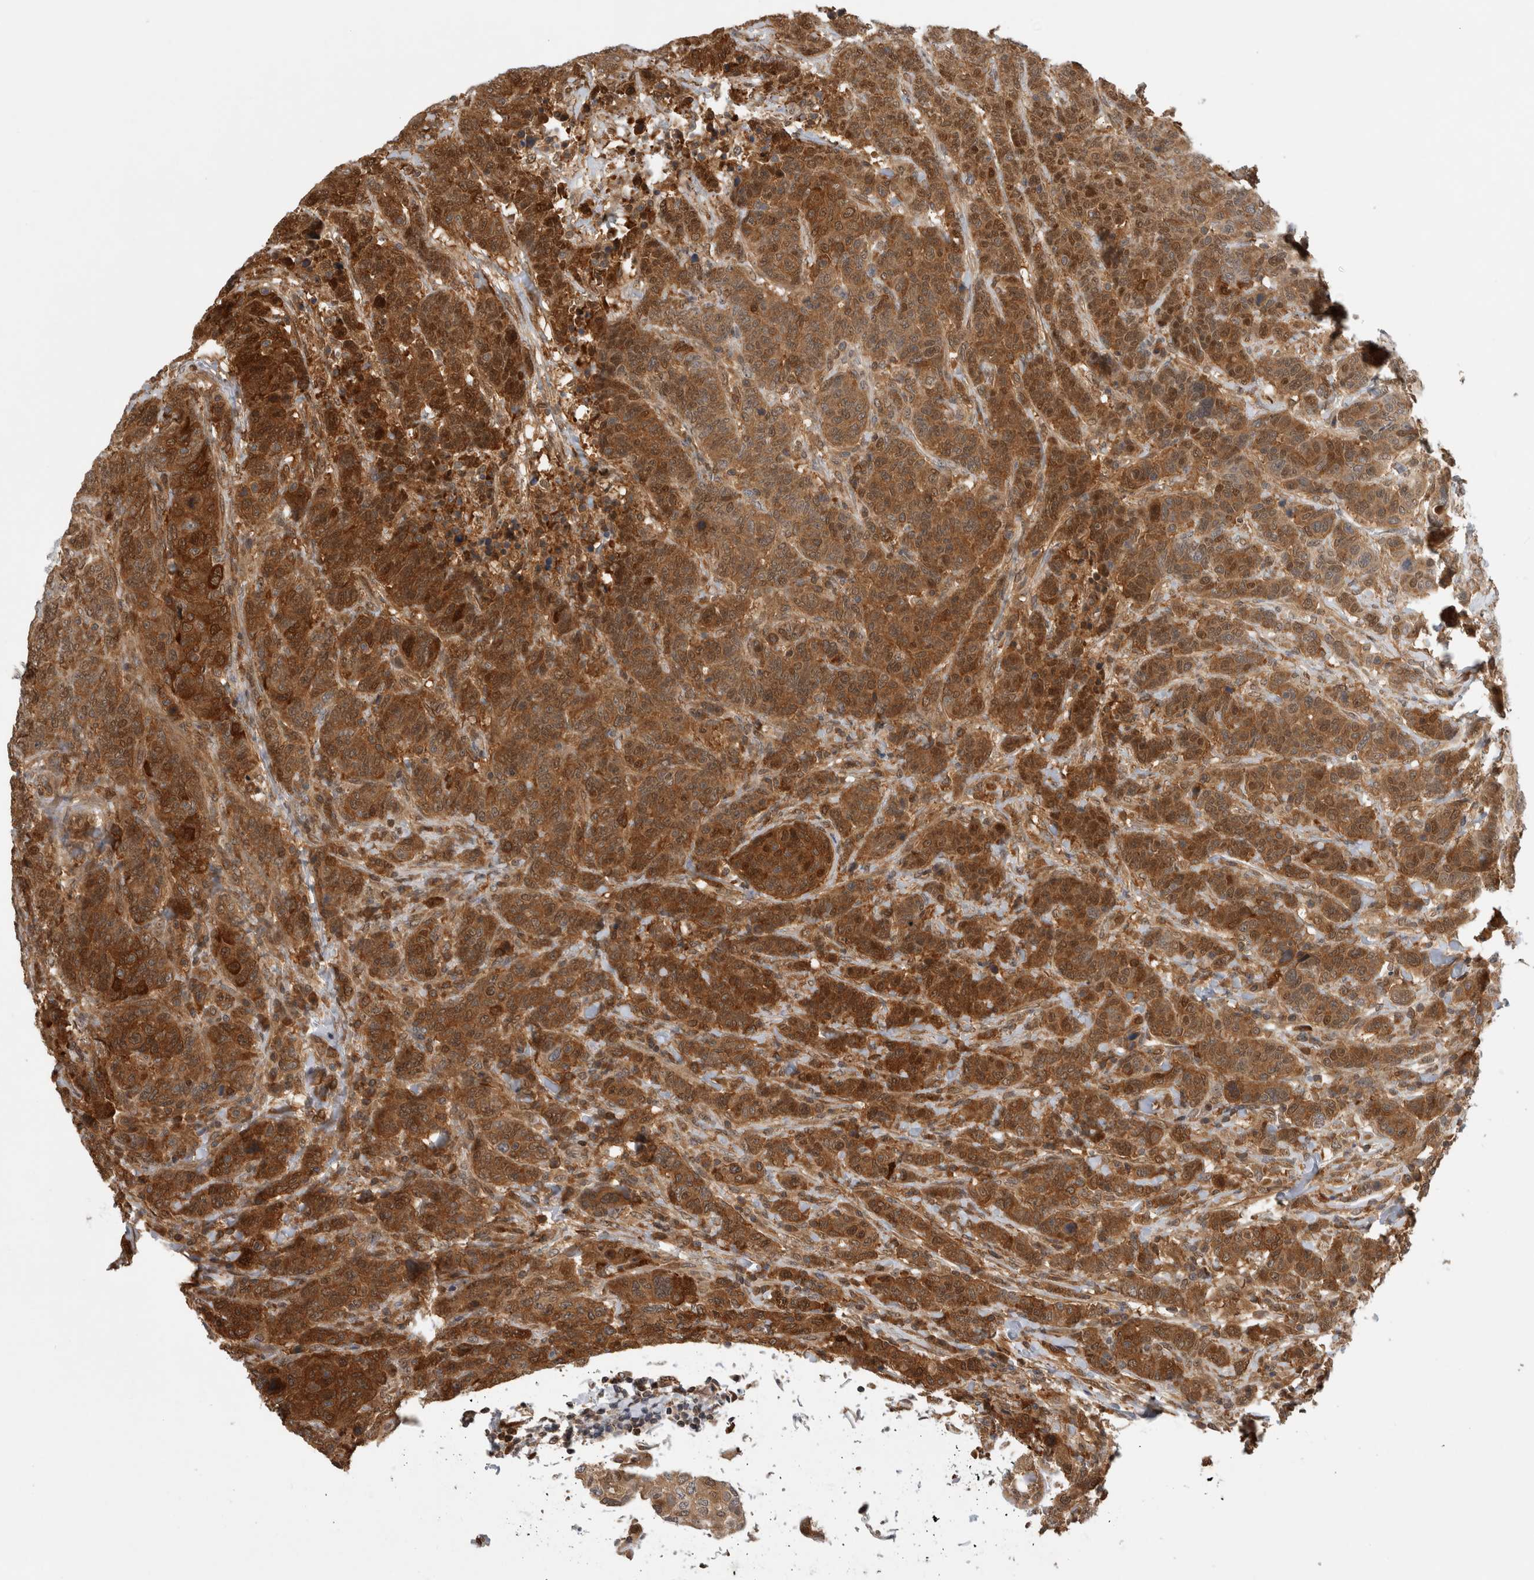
{"staining": {"intensity": "strong", "quantity": ">75%", "location": "cytoplasmic/membranous,nuclear"}, "tissue": "breast cancer", "cell_type": "Tumor cells", "image_type": "cancer", "snomed": [{"axis": "morphology", "description": "Duct carcinoma"}, {"axis": "topography", "description": "Breast"}], "caption": "Tumor cells reveal strong cytoplasmic/membranous and nuclear positivity in approximately >75% of cells in breast cancer.", "gene": "ASTN2", "patient": {"sex": "female", "age": 37}}